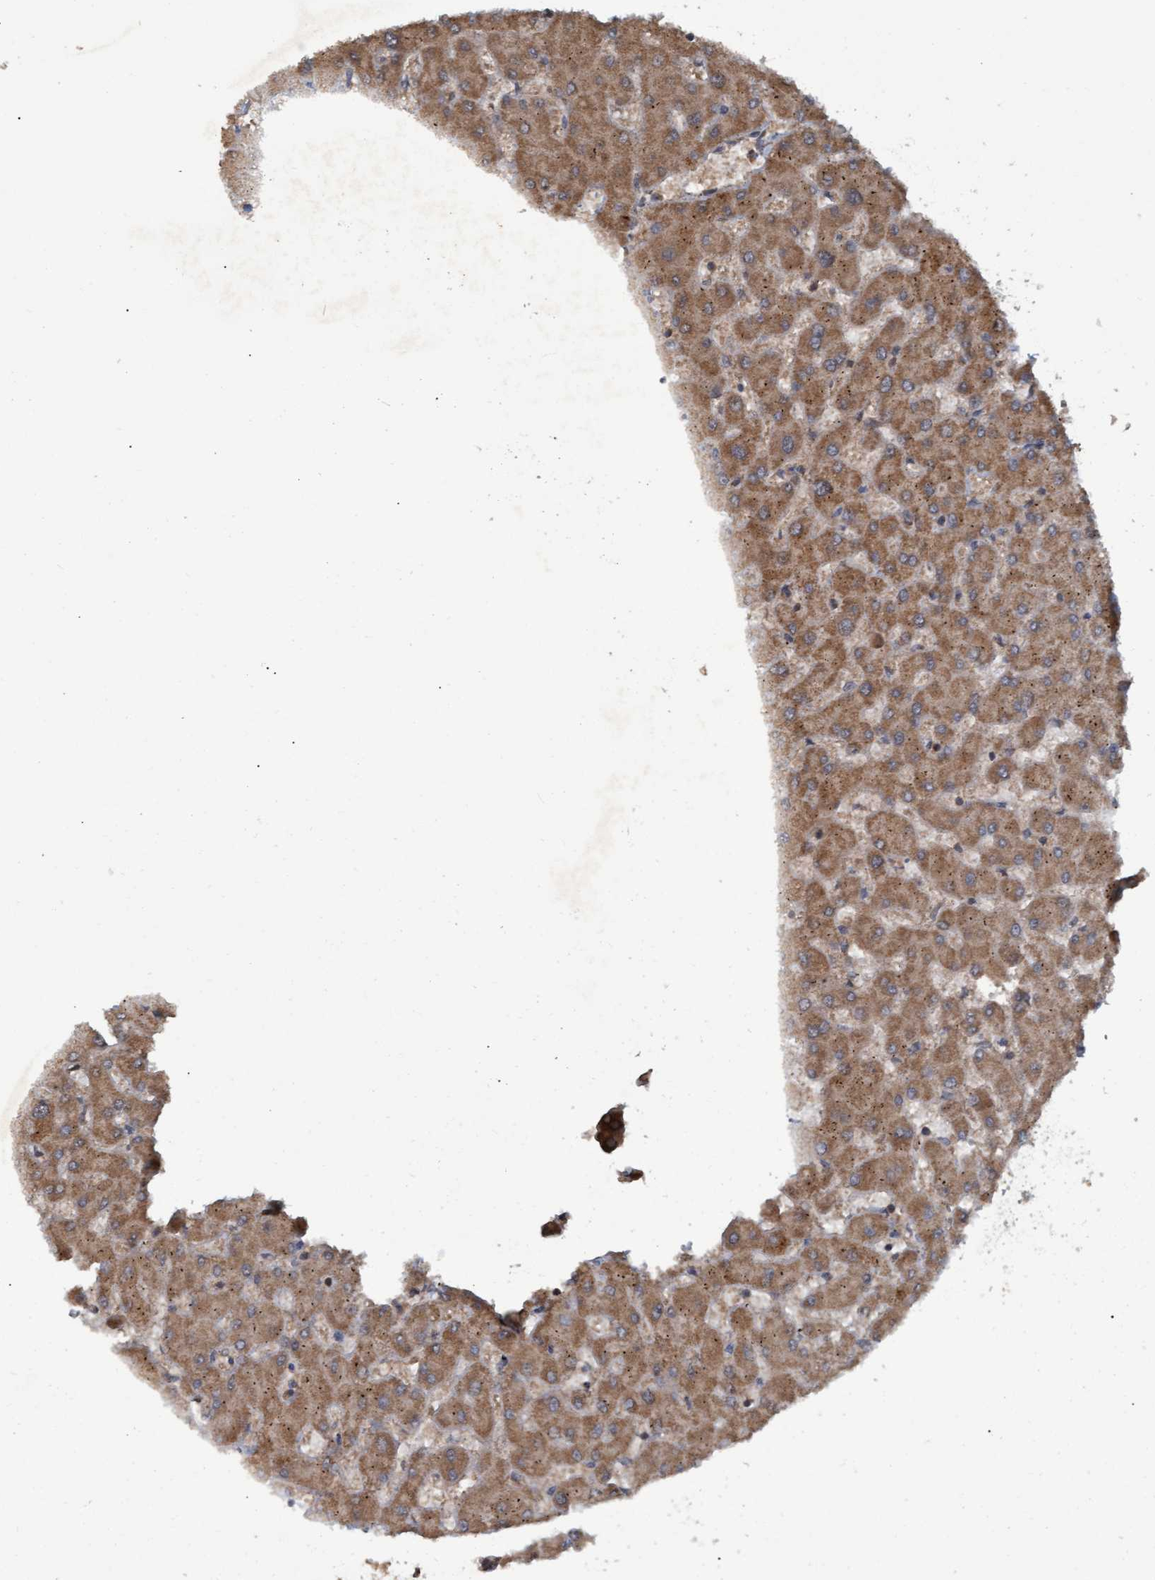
{"staining": {"intensity": "moderate", "quantity": ">75%", "location": "cytoplasmic/membranous"}, "tissue": "liver", "cell_type": "Cholangiocytes", "image_type": "normal", "snomed": [{"axis": "morphology", "description": "Normal tissue, NOS"}, {"axis": "topography", "description": "Liver"}], "caption": "The immunohistochemical stain labels moderate cytoplasmic/membranous positivity in cholangiocytes of unremarkable liver. (Stains: DAB (3,3'-diaminobenzidine) in brown, nuclei in blue, Microscopy: brightfield microscopy at high magnification).", "gene": "GGT6", "patient": {"sex": "female", "age": 63}}